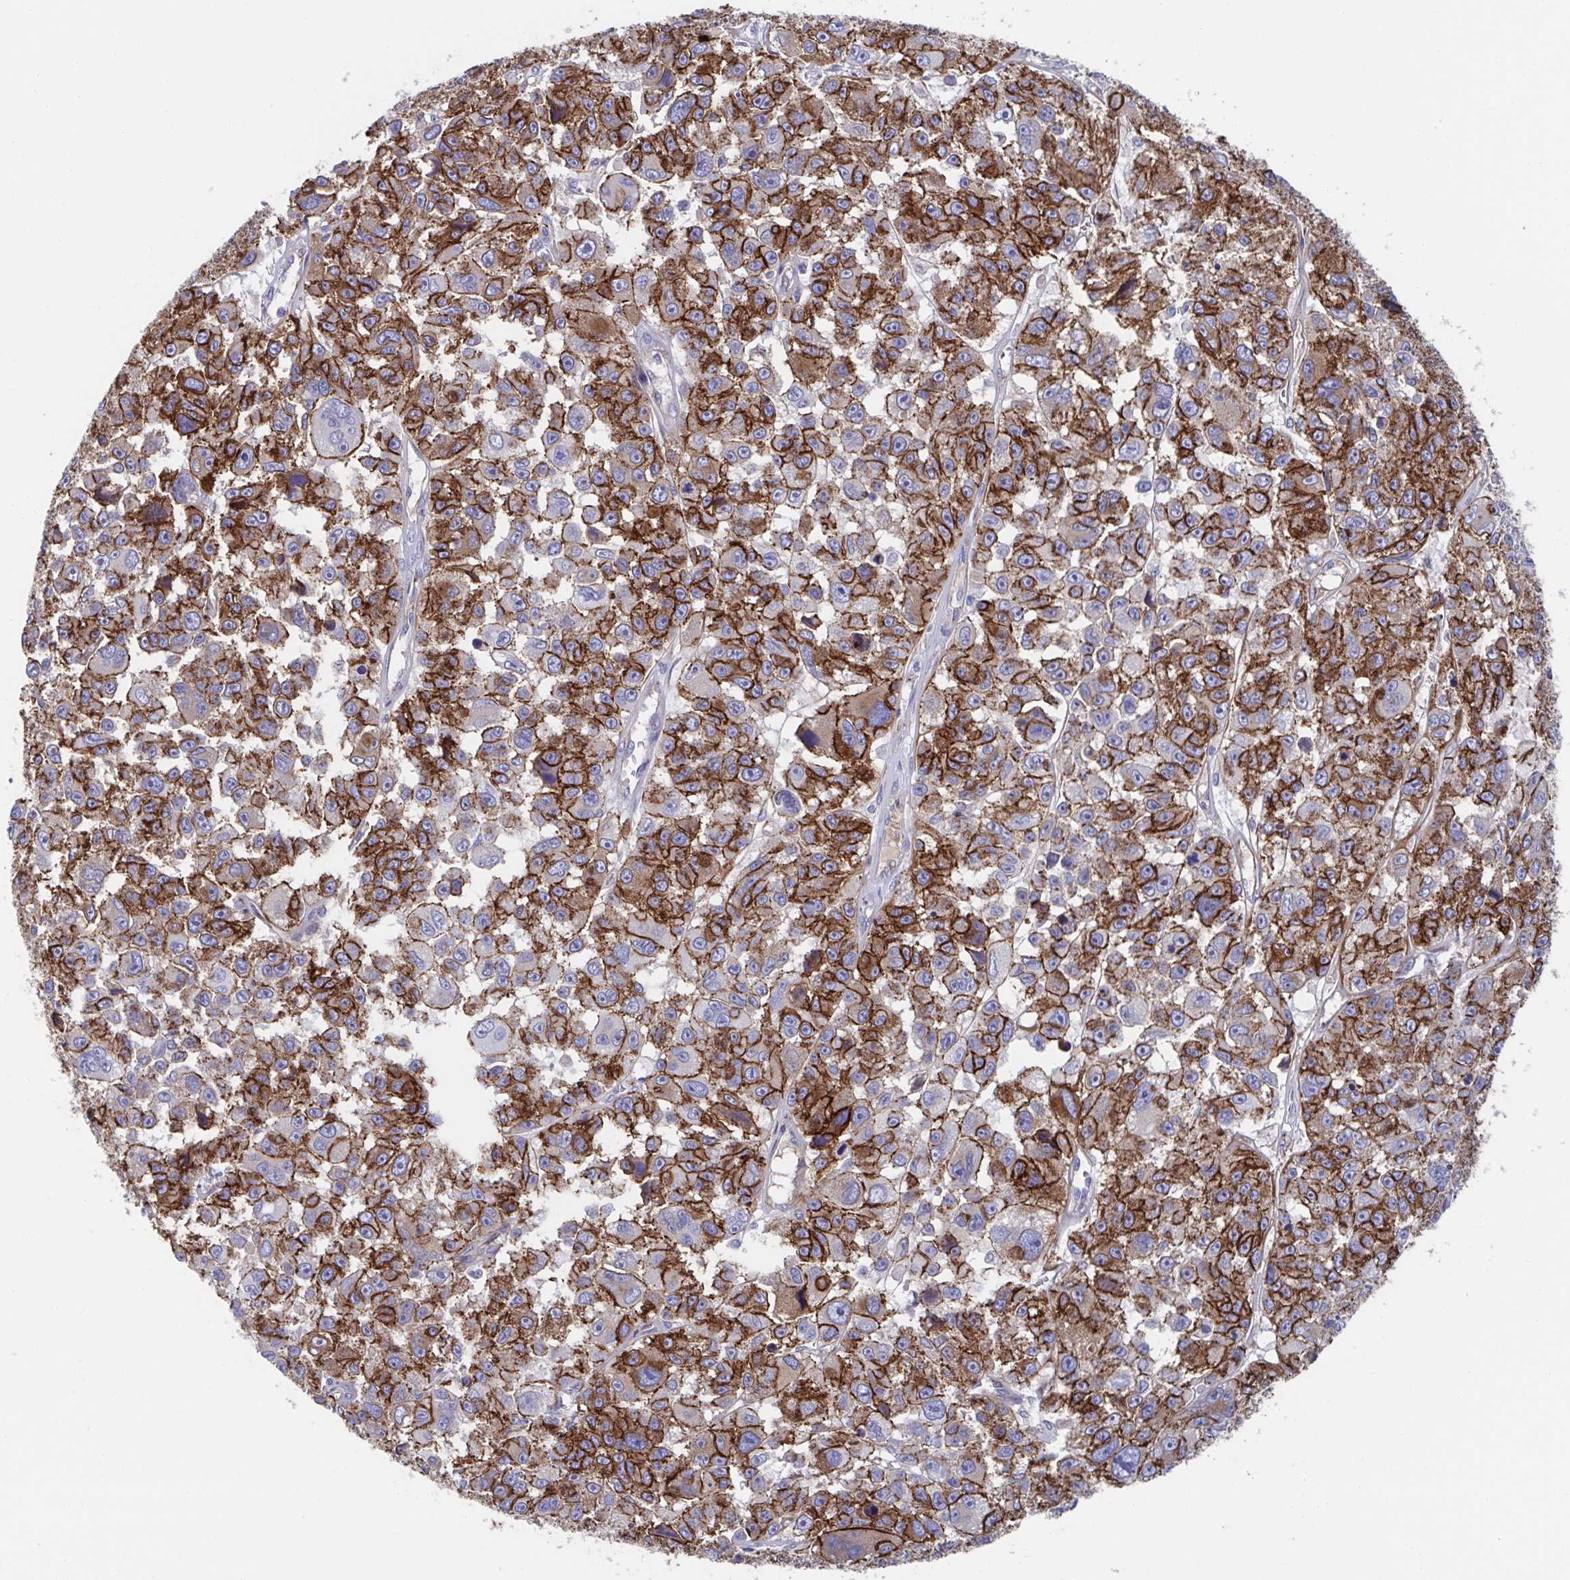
{"staining": {"intensity": "strong", "quantity": ">75%", "location": "cytoplasmic/membranous"}, "tissue": "melanoma", "cell_type": "Tumor cells", "image_type": "cancer", "snomed": [{"axis": "morphology", "description": "Malignant melanoma, NOS"}, {"axis": "topography", "description": "Skin"}], "caption": "Immunohistochemical staining of human melanoma exhibits strong cytoplasmic/membranous protein expression in about >75% of tumor cells. The staining is performed using DAB (3,3'-diaminobenzidine) brown chromogen to label protein expression. The nuclei are counter-stained blue using hematoxylin.", "gene": "CDH2", "patient": {"sex": "female", "age": 66}}